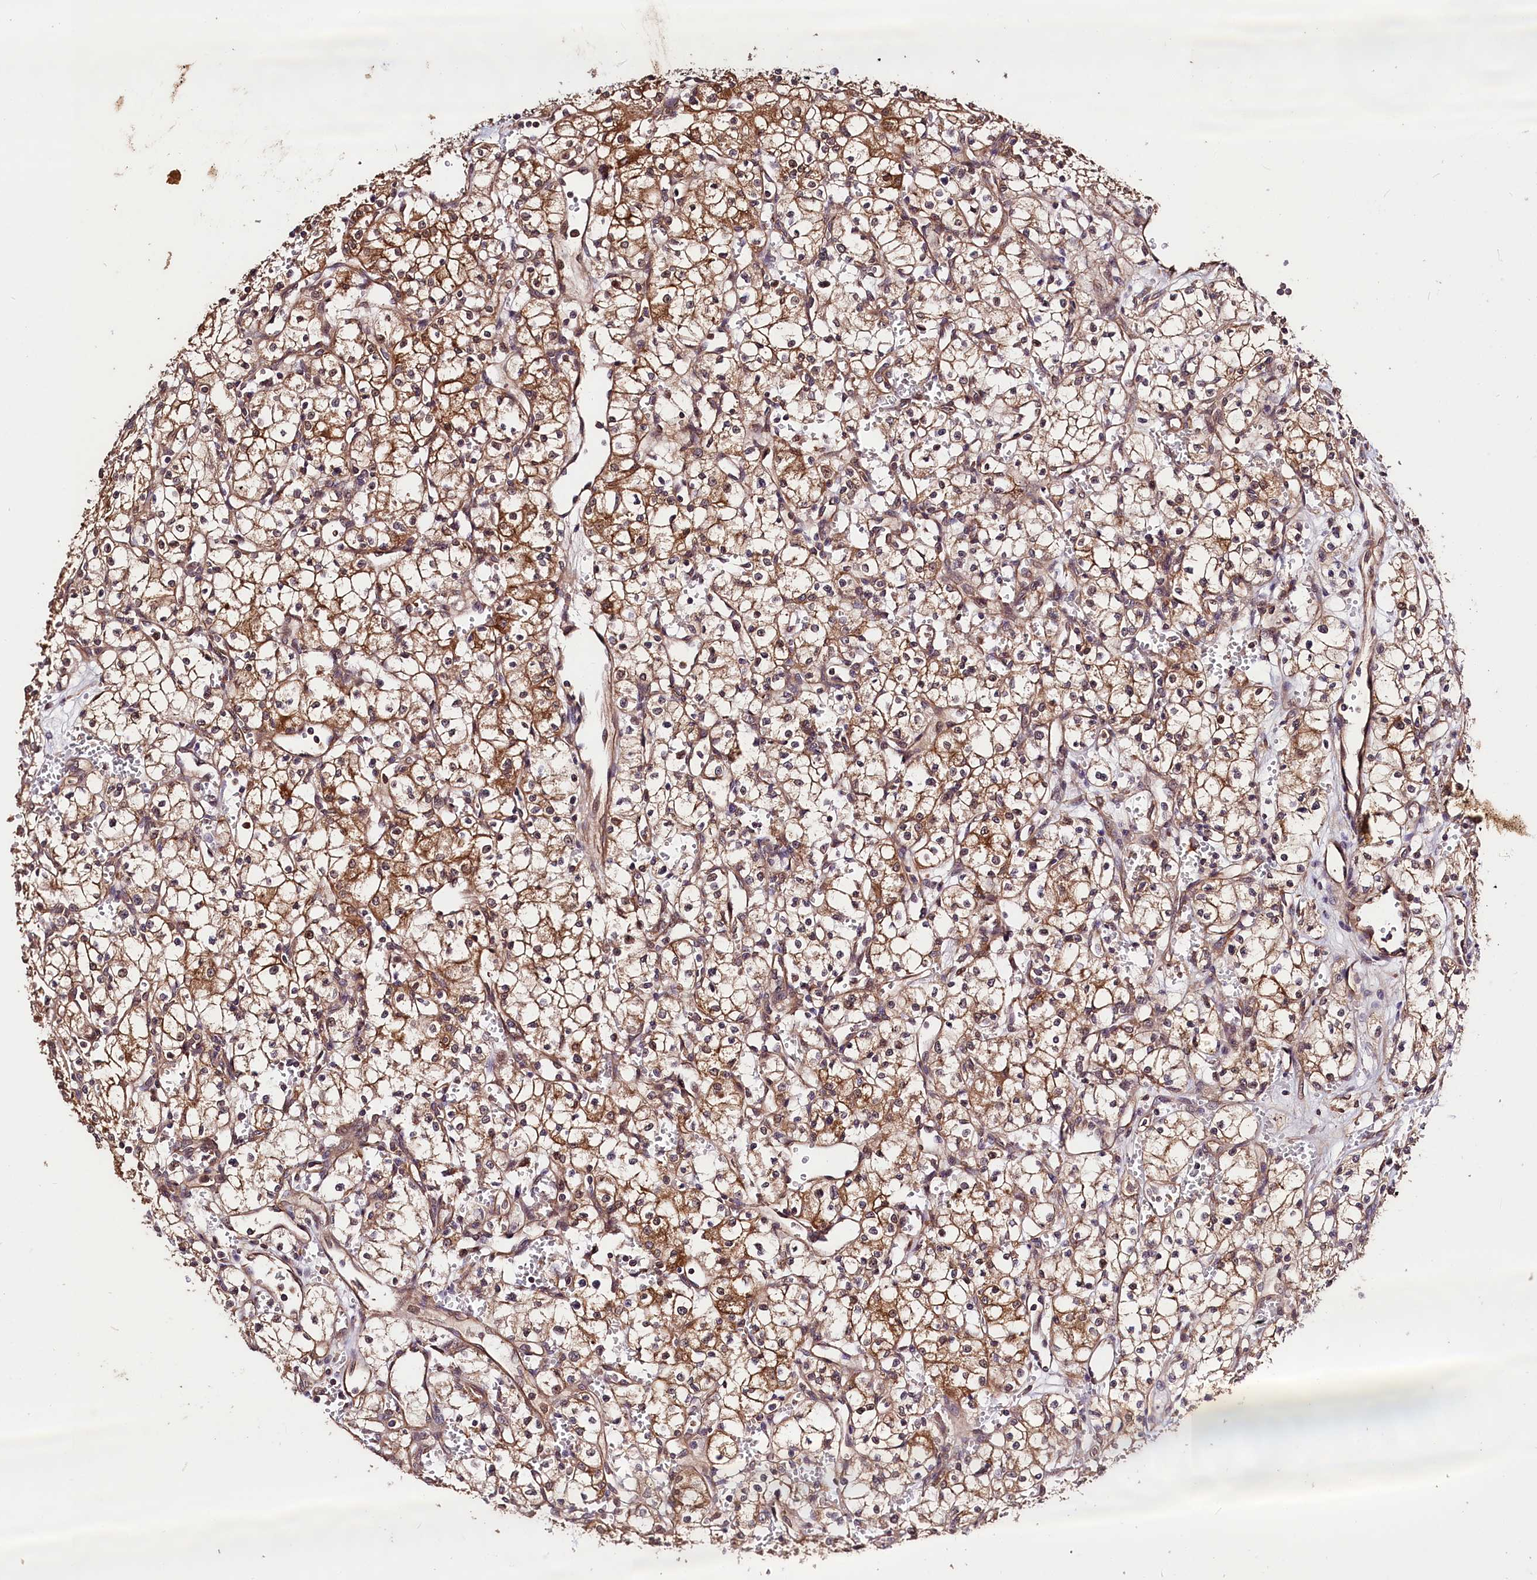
{"staining": {"intensity": "moderate", "quantity": ">75%", "location": "cytoplasmic/membranous"}, "tissue": "renal cancer", "cell_type": "Tumor cells", "image_type": "cancer", "snomed": [{"axis": "morphology", "description": "Adenocarcinoma, NOS"}, {"axis": "topography", "description": "Kidney"}], "caption": "Brown immunohistochemical staining in human renal adenocarcinoma displays moderate cytoplasmic/membranous staining in approximately >75% of tumor cells. (DAB IHC with brightfield microscopy, high magnification).", "gene": "CES3", "patient": {"sex": "male", "age": 59}}